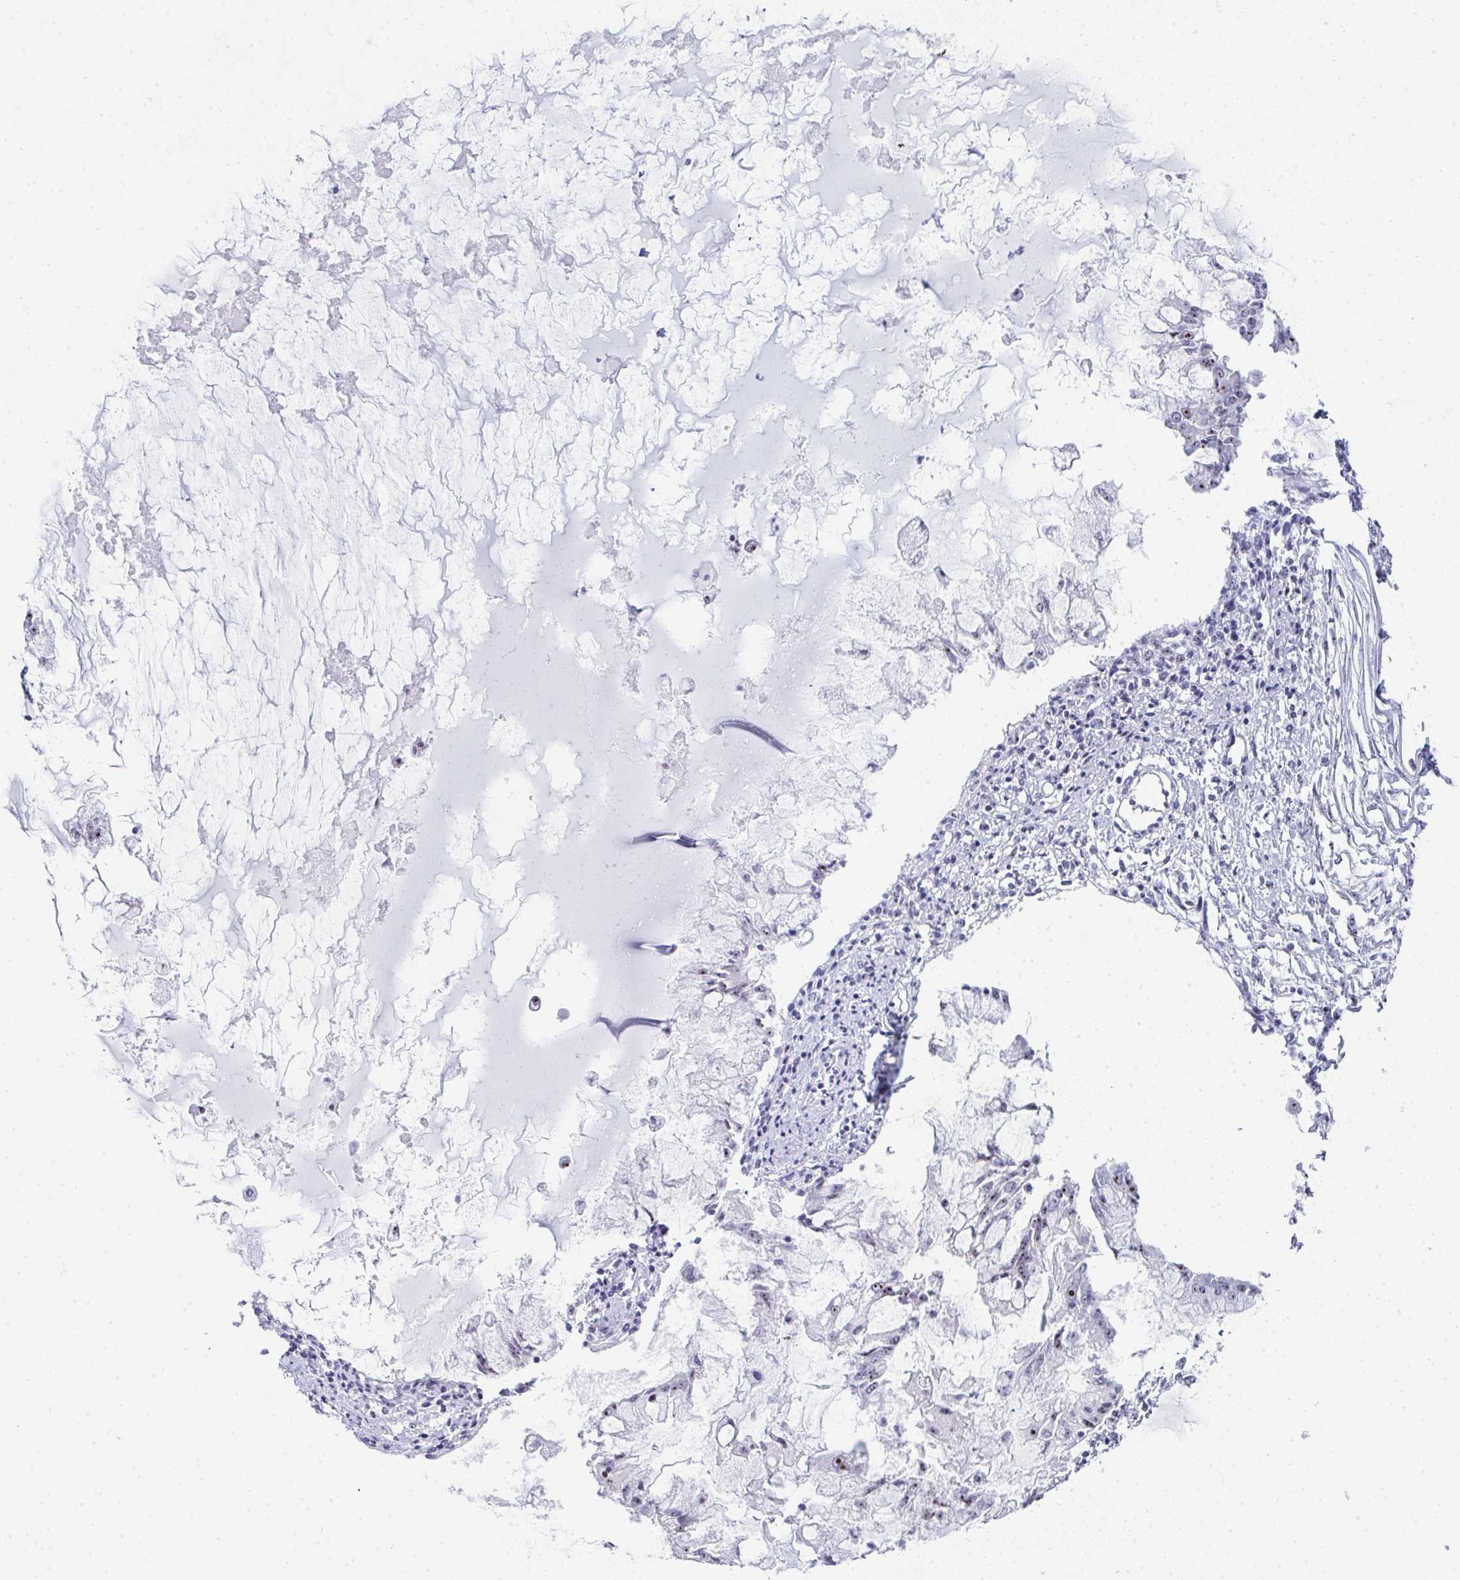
{"staining": {"intensity": "moderate", "quantity": "<25%", "location": "nuclear"}, "tissue": "ovarian cancer", "cell_type": "Tumor cells", "image_type": "cancer", "snomed": [{"axis": "morphology", "description": "Cystadenocarcinoma, mucinous, NOS"}, {"axis": "topography", "description": "Ovary"}], "caption": "DAB immunohistochemical staining of mucinous cystadenocarcinoma (ovarian) displays moderate nuclear protein staining in approximately <25% of tumor cells. Immunohistochemistry (ihc) stains the protein of interest in brown and the nuclei are stained blue.", "gene": "NOP10", "patient": {"sex": "female", "age": 34}}